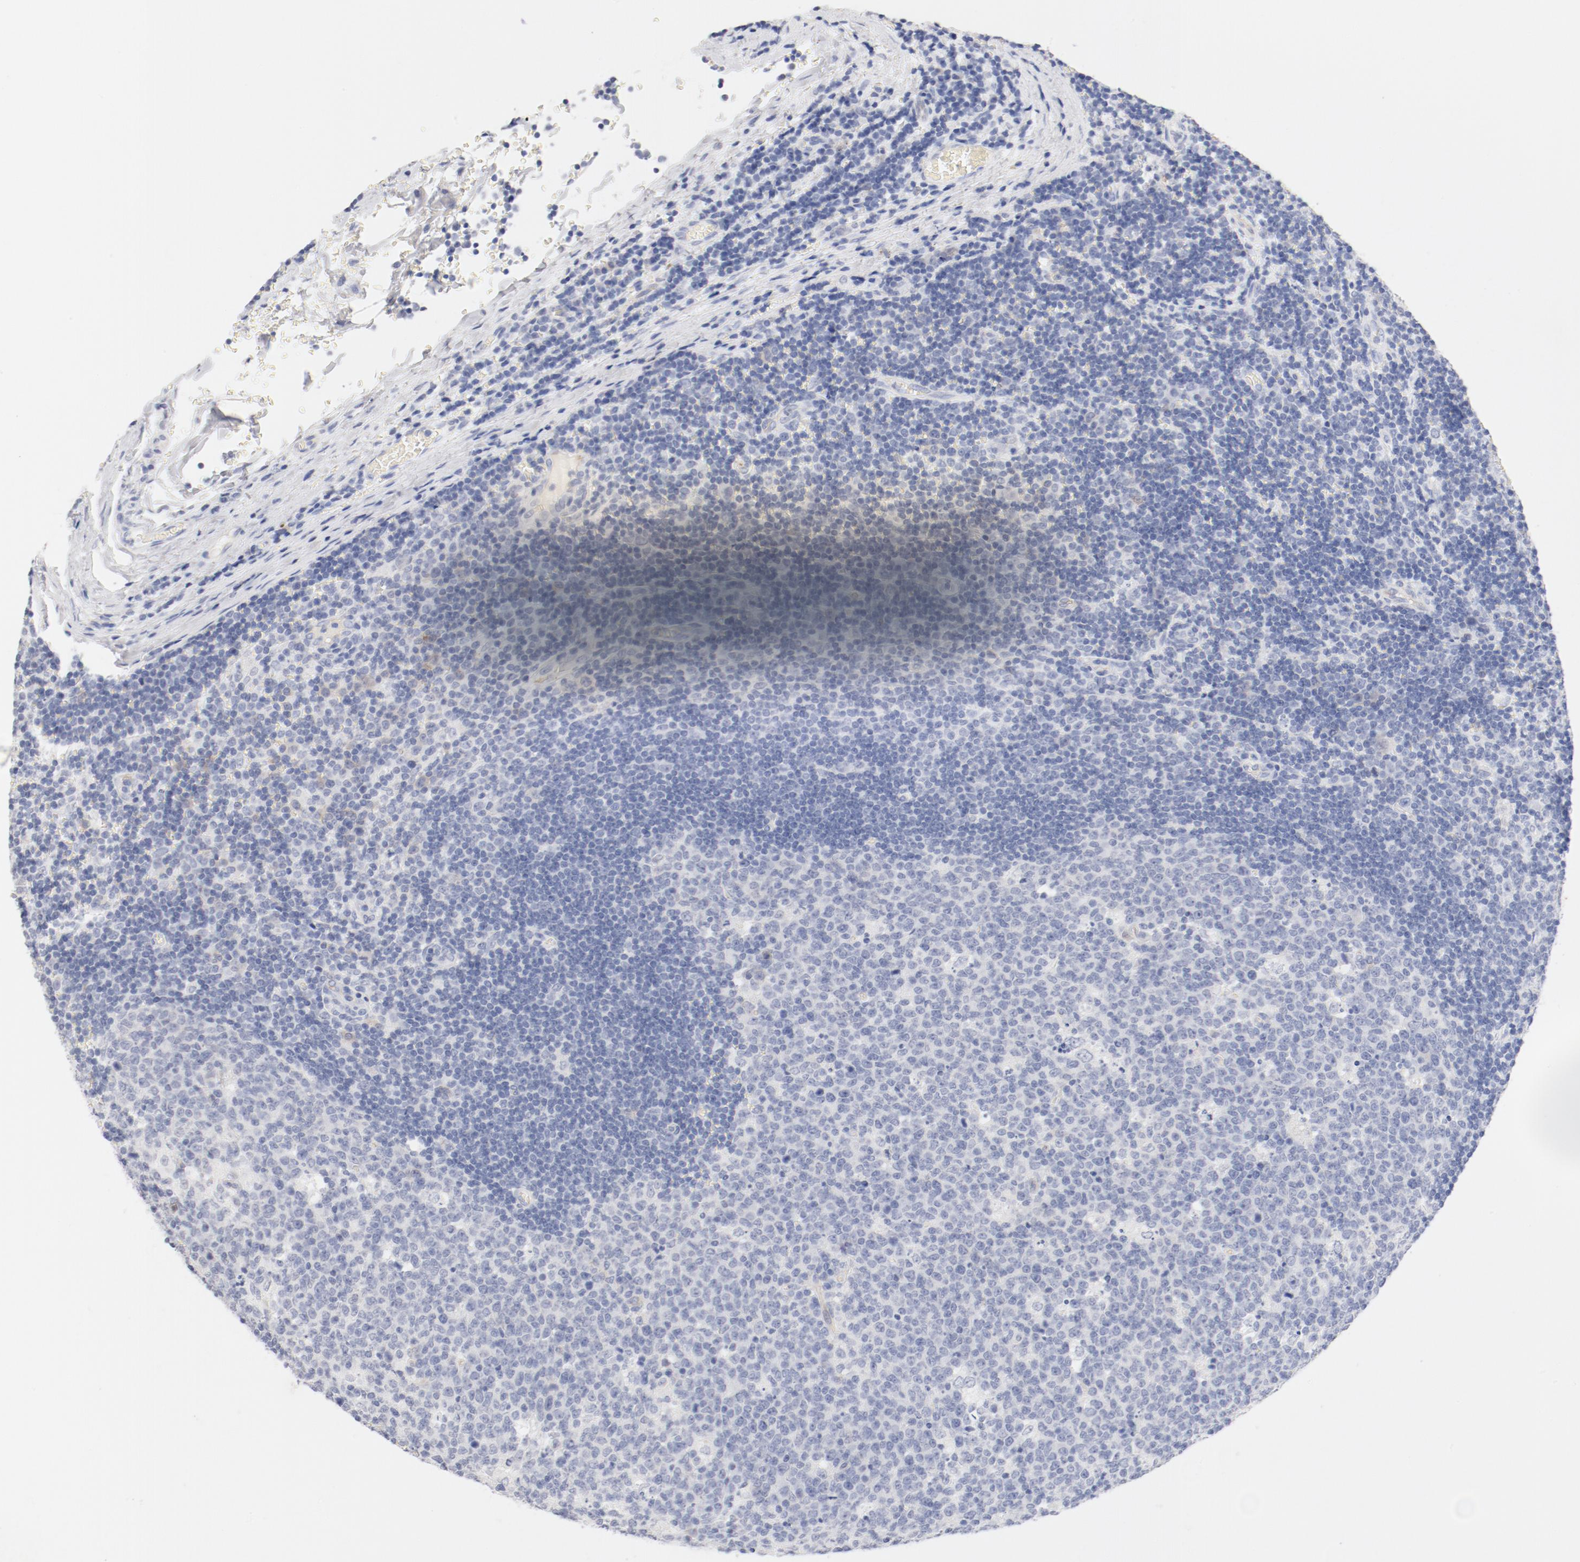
{"staining": {"intensity": "negative", "quantity": "none", "location": "none"}, "tissue": "lymph node", "cell_type": "Germinal center cells", "image_type": "normal", "snomed": [{"axis": "morphology", "description": "Normal tissue, NOS"}, {"axis": "topography", "description": "Lymph node"}, {"axis": "topography", "description": "Salivary gland"}], "caption": "IHC micrograph of benign lymph node: human lymph node stained with DAB shows no significant protein positivity in germinal center cells.", "gene": "HOMER1", "patient": {"sex": "male", "age": 8}}